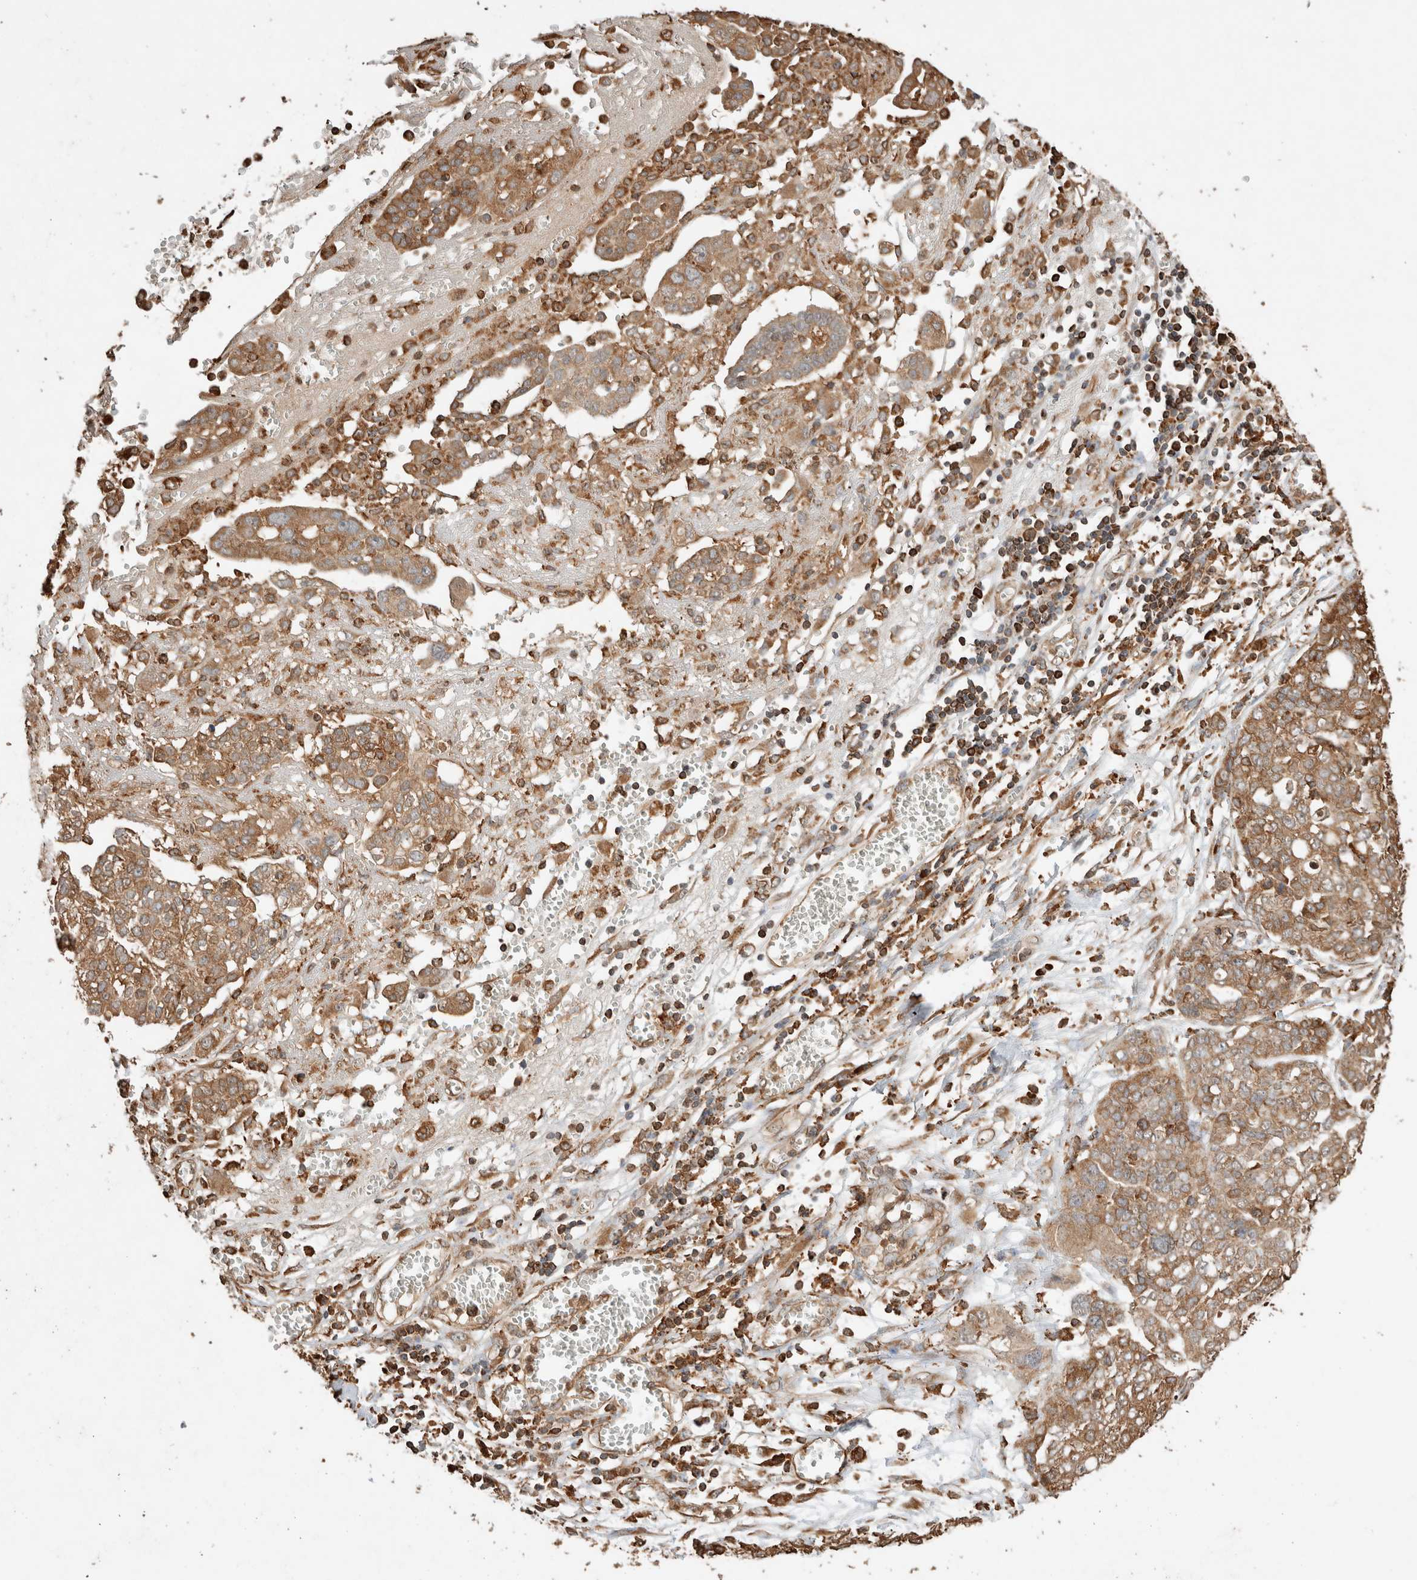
{"staining": {"intensity": "weak", "quantity": ">75%", "location": "cytoplasmic/membranous"}, "tissue": "ovarian cancer", "cell_type": "Tumor cells", "image_type": "cancer", "snomed": [{"axis": "morphology", "description": "Cystadenocarcinoma, serous, NOS"}, {"axis": "topography", "description": "Soft tissue"}, {"axis": "topography", "description": "Ovary"}], "caption": "An image of serous cystadenocarcinoma (ovarian) stained for a protein exhibits weak cytoplasmic/membranous brown staining in tumor cells.", "gene": "ERAP1", "patient": {"sex": "female", "age": 57}}